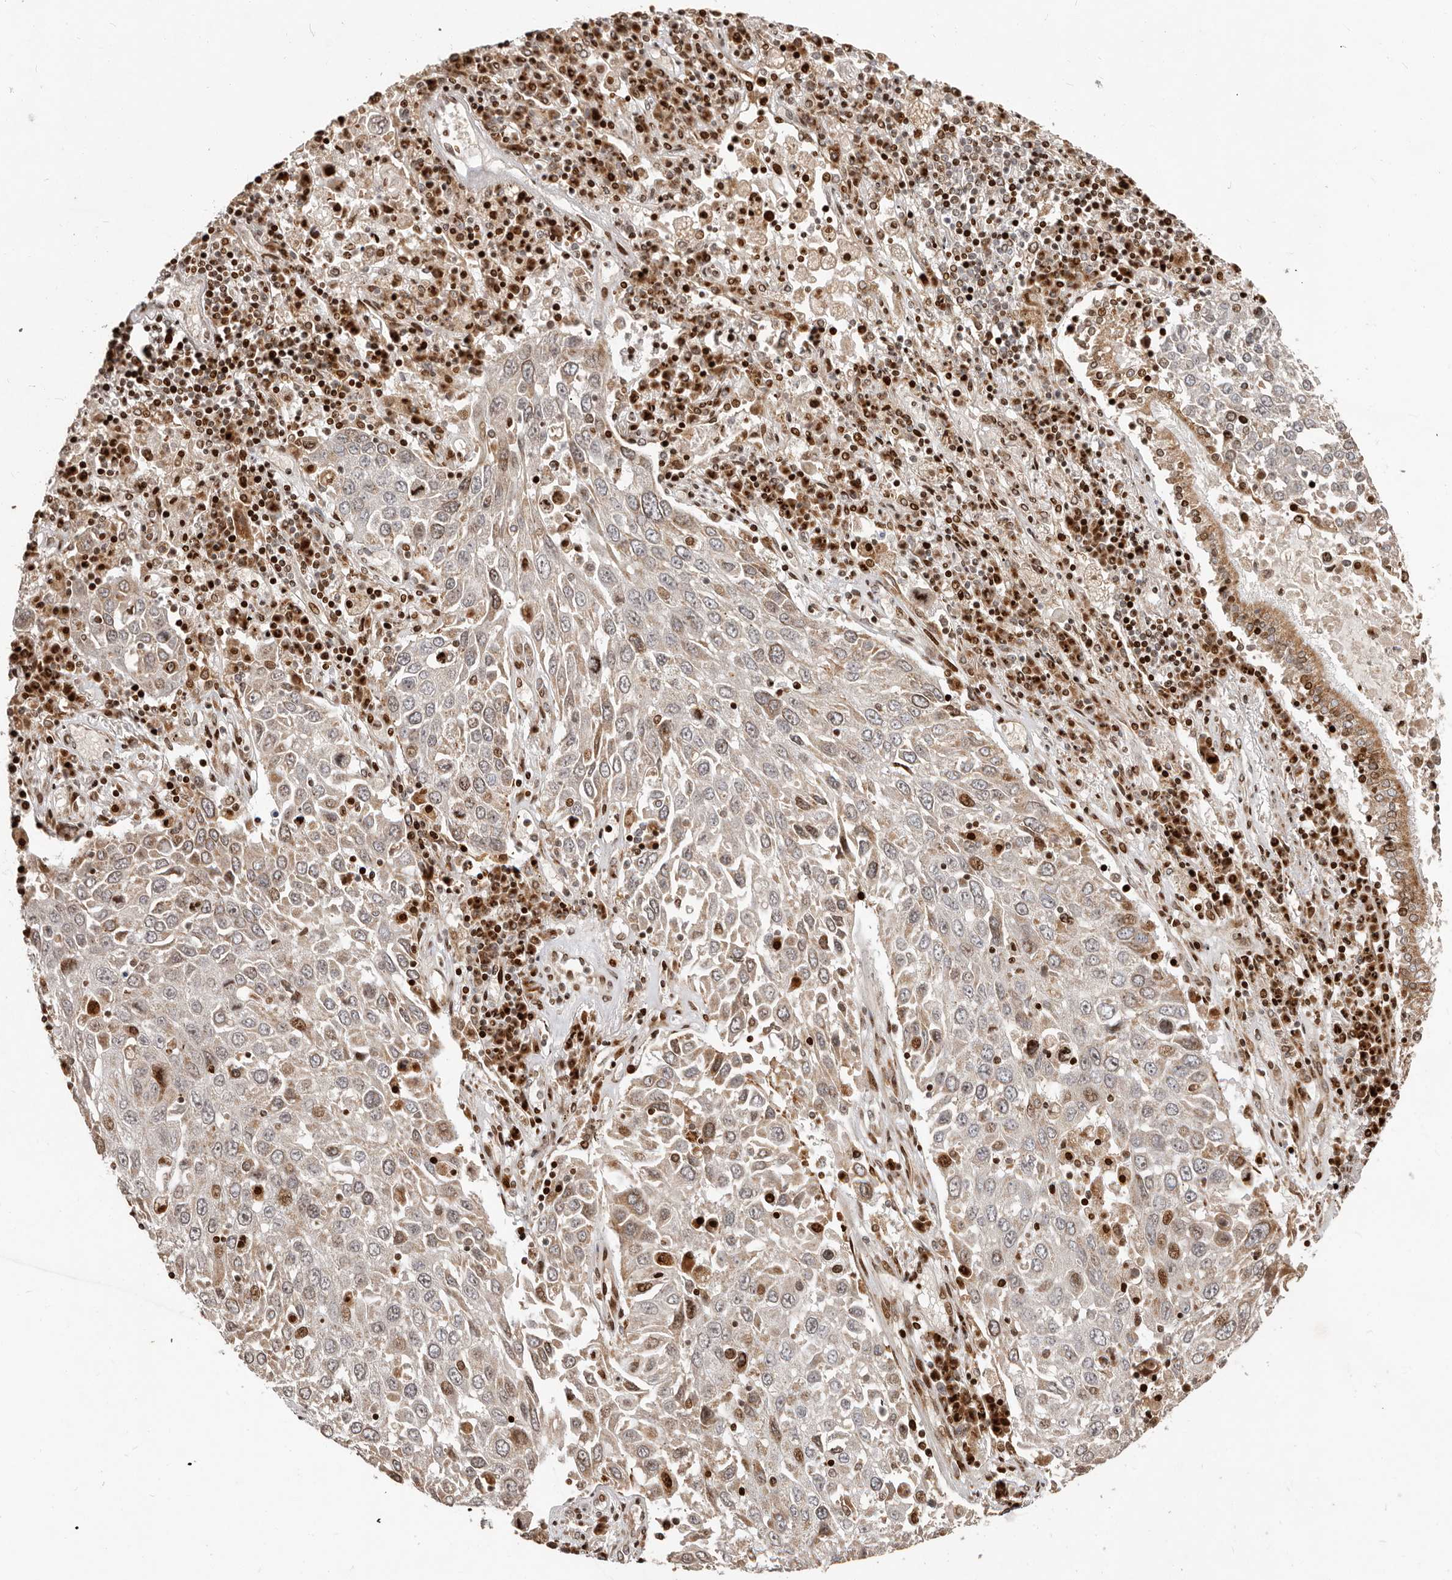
{"staining": {"intensity": "moderate", "quantity": "<25%", "location": "cytoplasmic/membranous,nuclear"}, "tissue": "lung cancer", "cell_type": "Tumor cells", "image_type": "cancer", "snomed": [{"axis": "morphology", "description": "Squamous cell carcinoma, NOS"}, {"axis": "topography", "description": "Lung"}], "caption": "Immunohistochemical staining of squamous cell carcinoma (lung) reveals low levels of moderate cytoplasmic/membranous and nuclear protein positivity in approximately <25% of tumor cells.", "gene": "TRIM4", "patient": {"sex": "male", "age": 65}}